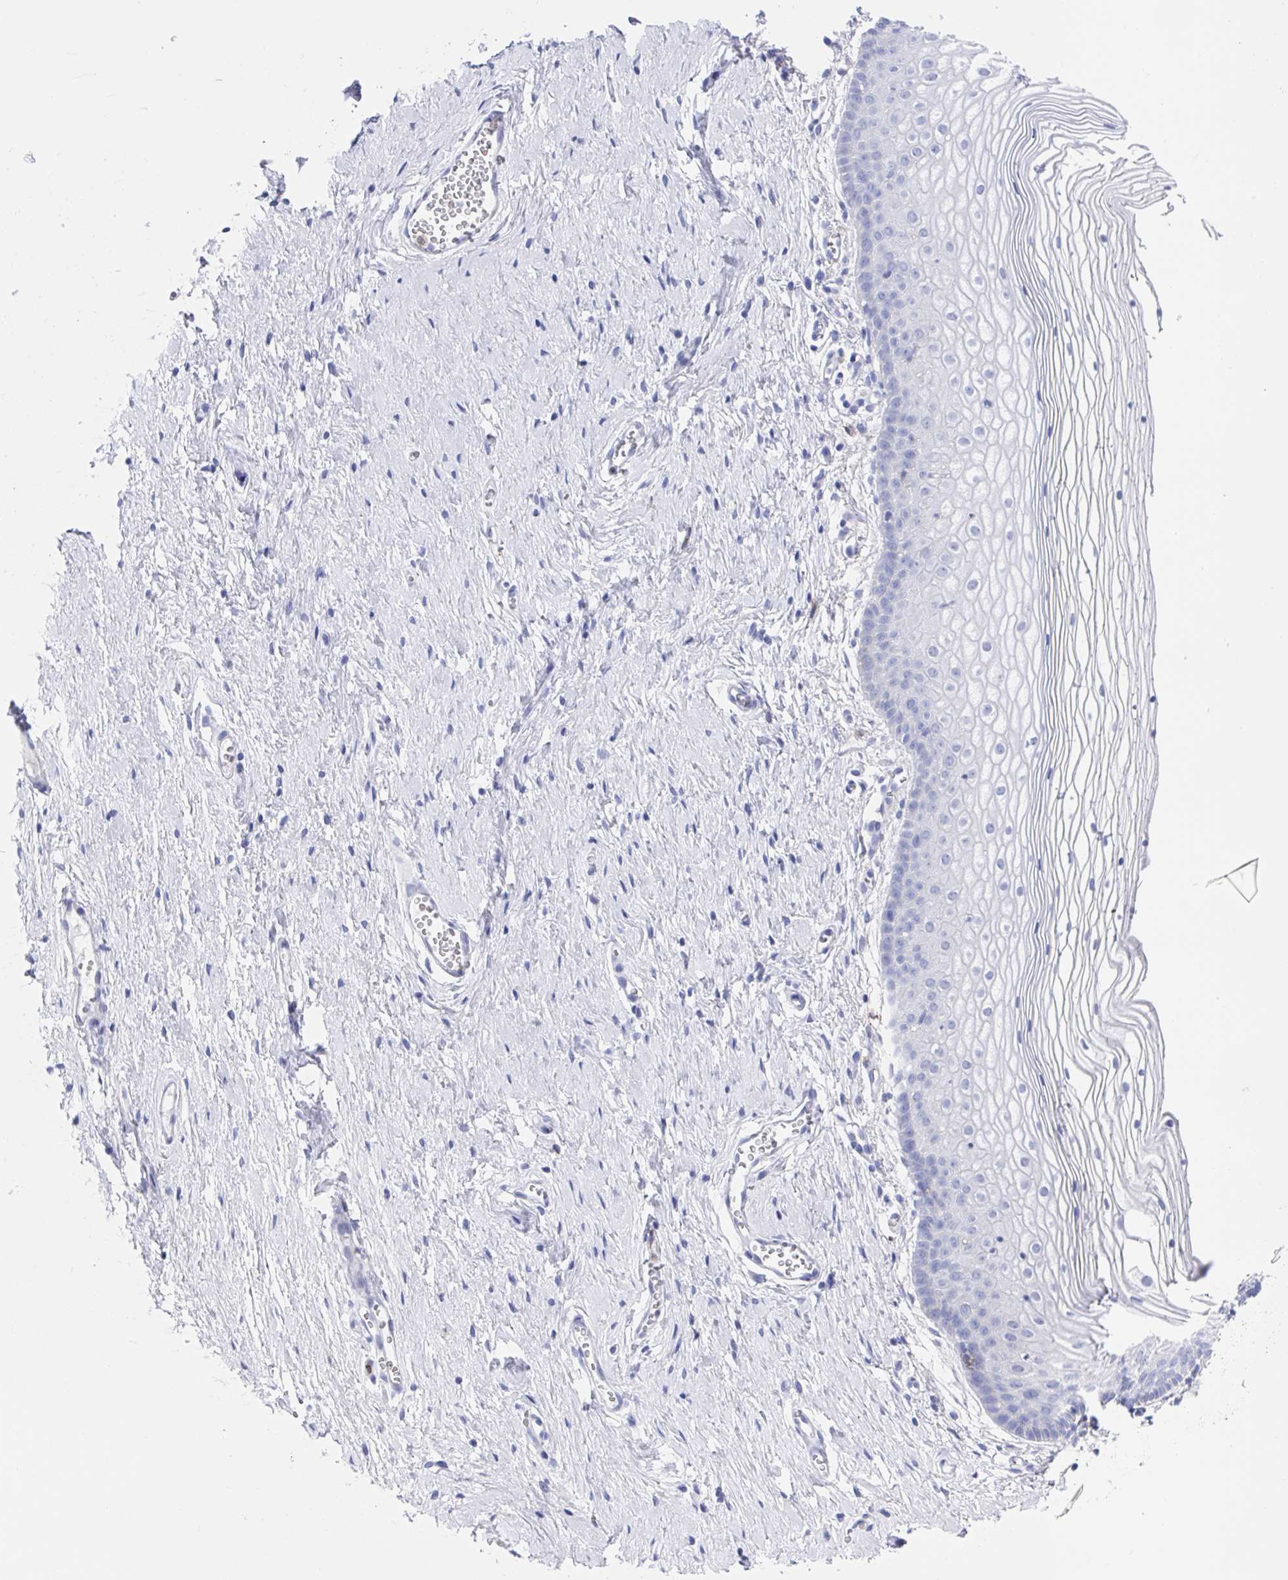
{"staining": {"intensity": "negative", "quantity": "none", "location": "none"}, "tissue": "vagina", "cell_type": "Squamous epithelial cells", "image_type": "normal", "snomed": [{"axis": "morphology", "description": "Normal tissue, NOS"}, {"axis": "topography", "description": "Vagina"}], "caption": "Immunohistochemical staining of unremarkable human vagina shows no significant positivity in squamous epithelial cells. Nuclei are stained in blue.", "gene": "FCGR3A", "patient": {"sex": "female", "age": 56}}